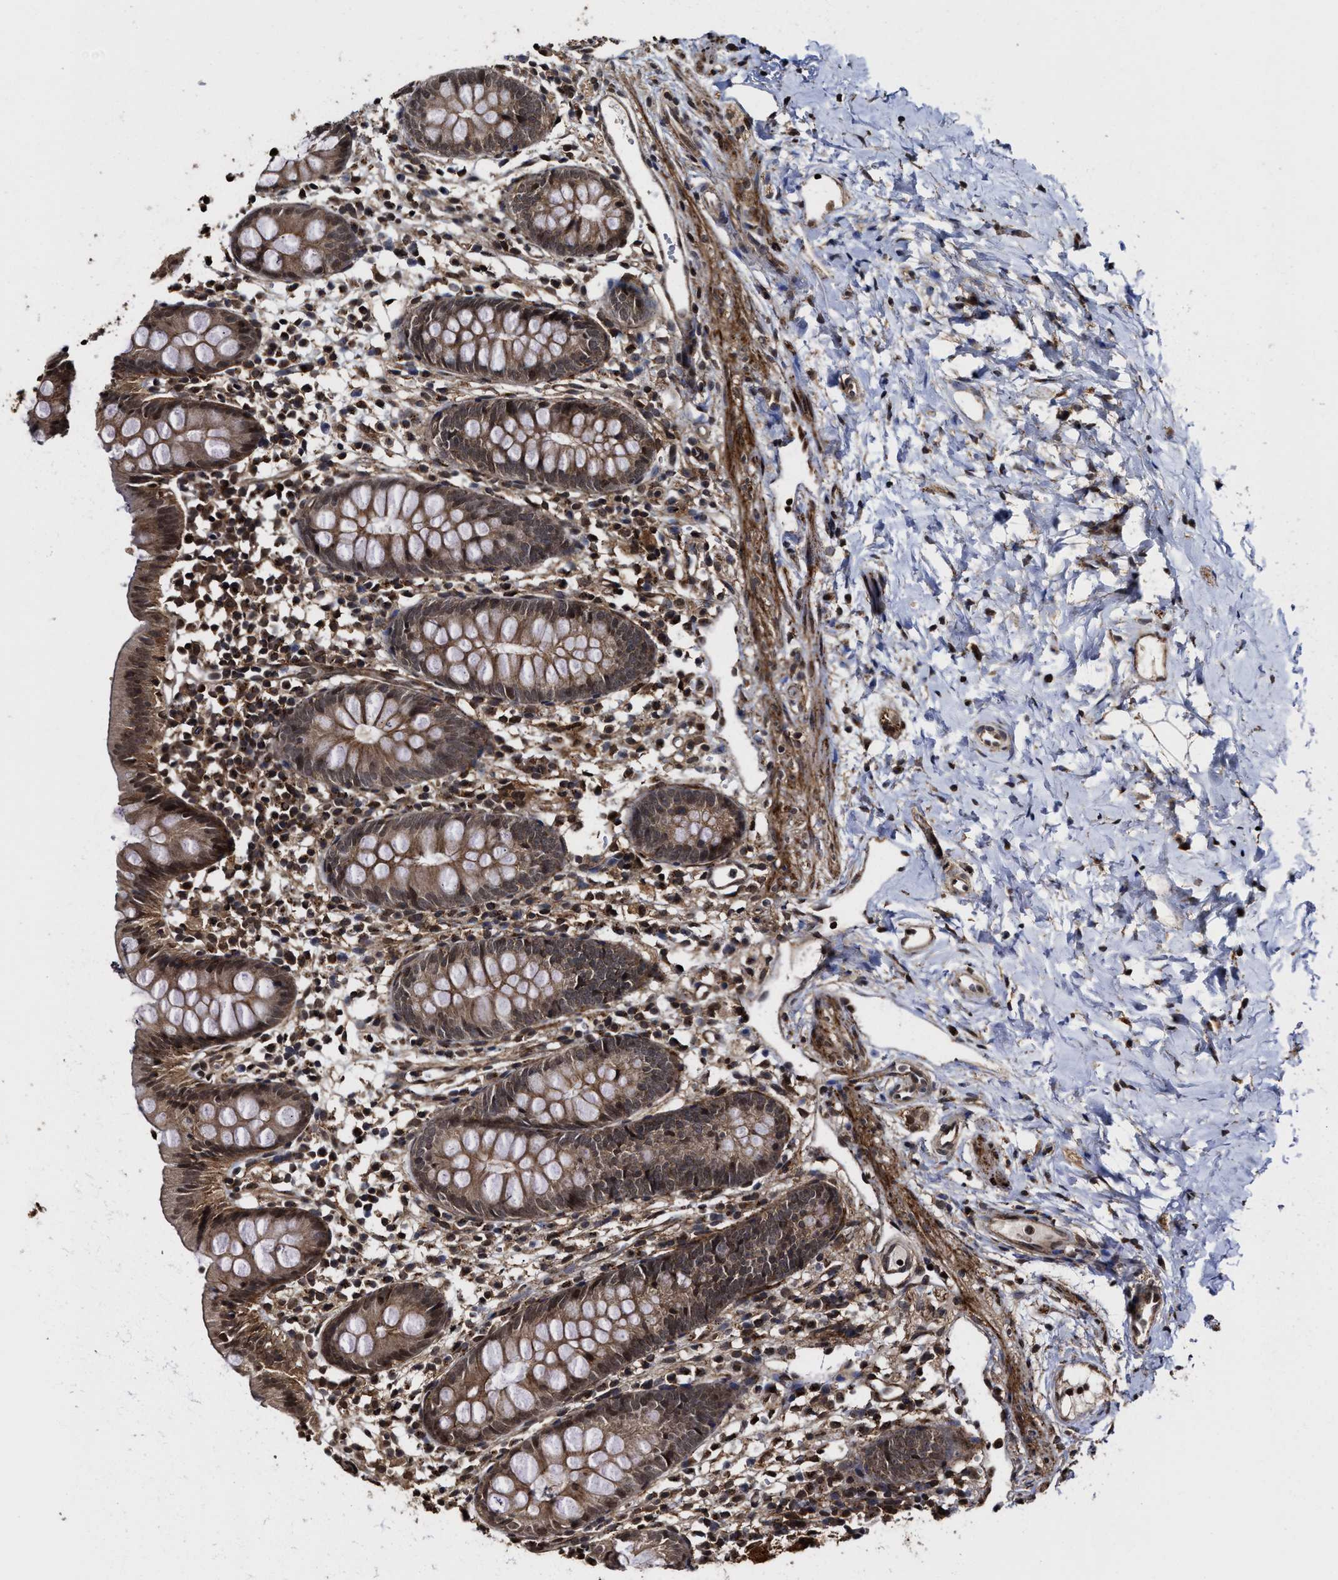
{"staining": {"intensity": "moderate", "quantity": ">75%", "location": "cytoplasmic/membranous,nuclear"}, "tissue": "appendix", "cell_type": "Glandular cells", "image_type": "normal", "snomed": [{"axis": "morphology", "description": "Normal tissue, NOS"}, {"axis": "topography", "description": "Appendix"}], "caption": "Normal appendix displays moderate cytoplasmic/membranous,nuclear expression in about >75% of glandular cells, visualized by immunohistochemistry.", "gene": "SEPTIN2", "patient": {"sex": "female", "age": 20}}